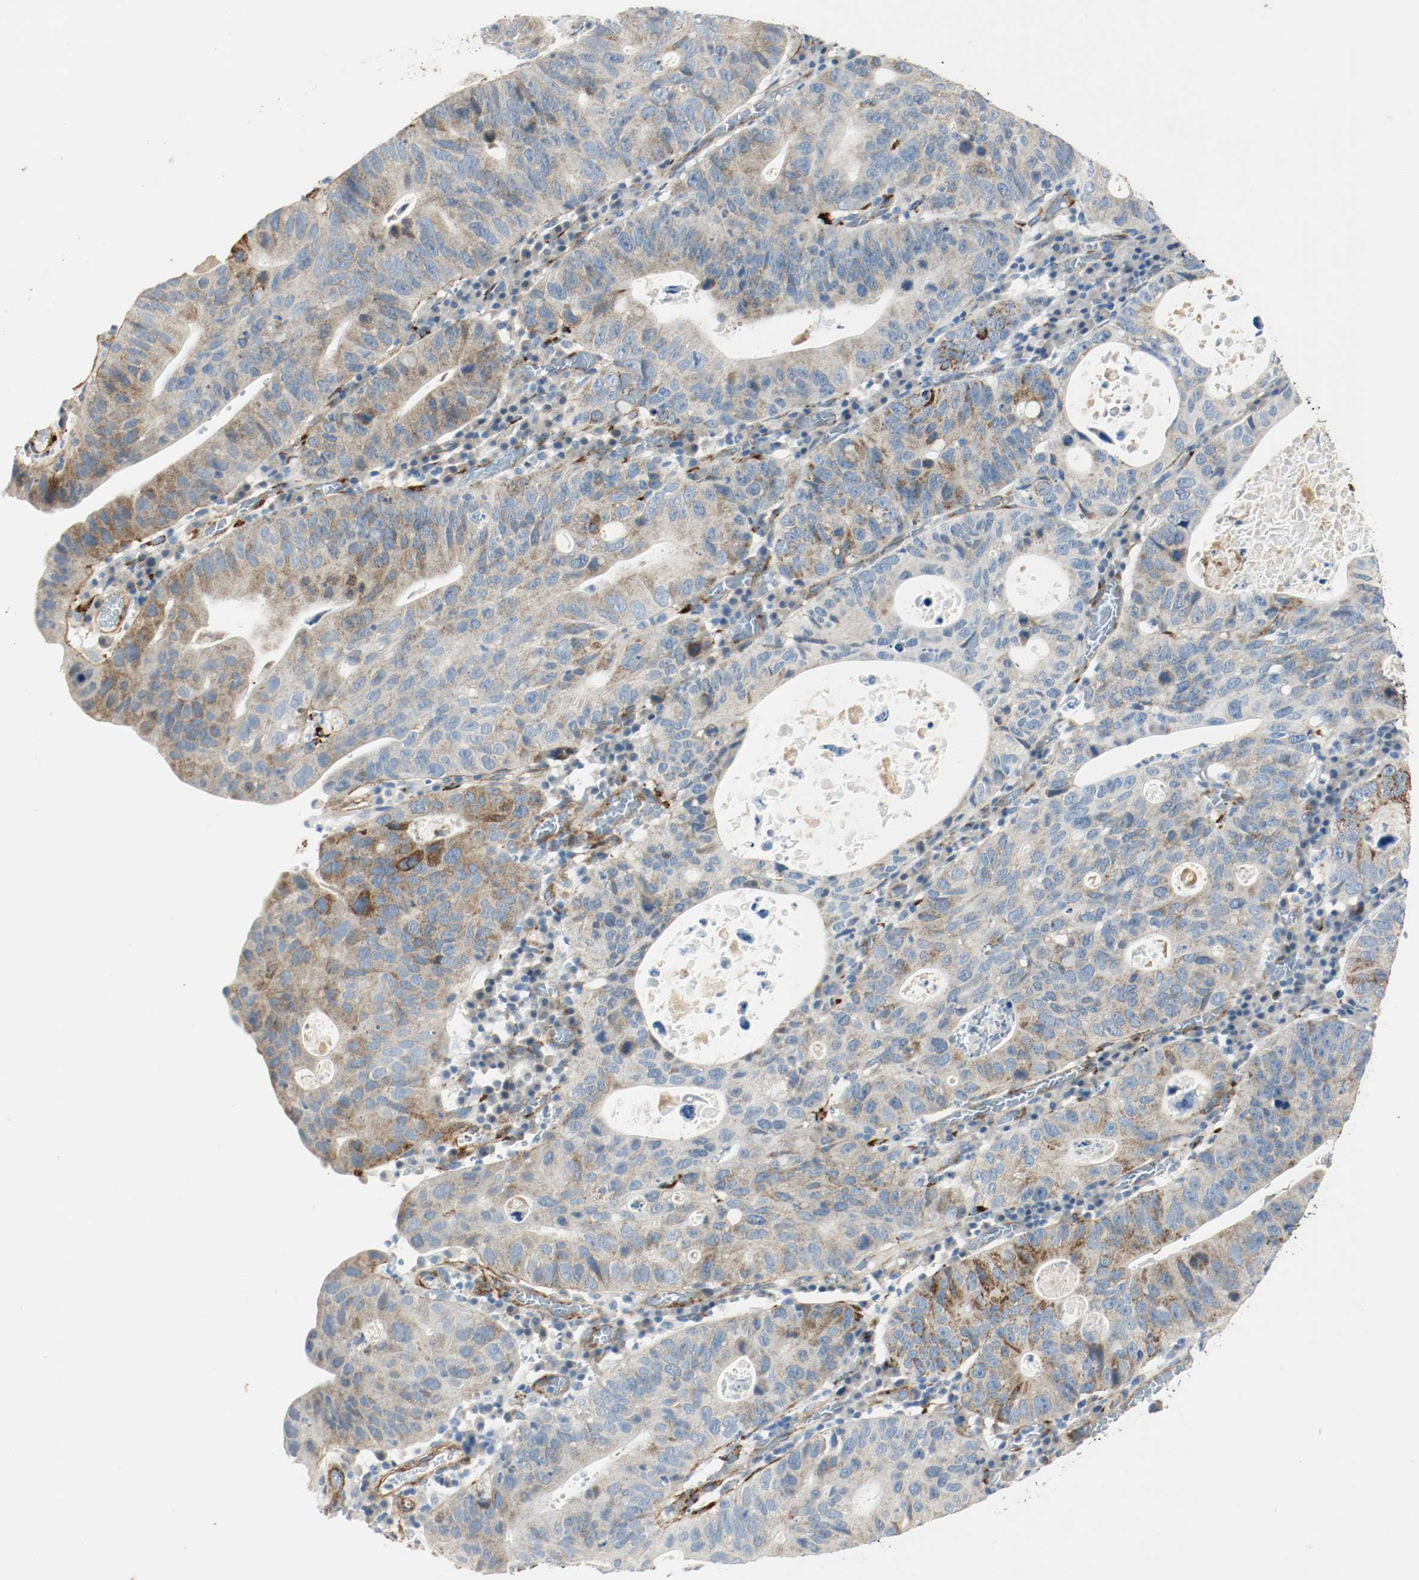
{"staining": {"intensity": "weak", "quantity": ">75%", "location": "cytoplasmic/membranous"}, "tissue": "stomach cancer", "cell_type": "Tumor cells", "image_type": "cancer", "snomed": [{"axis": "morphology", "description": "Adenocarcinoma, NOS"}, {"axis": "topography", "description": "Stomach"}], "caption": "Immunohistochemistry (IHC) image of neoplastic tissue: human stomach adenocarcinoma stained using IHC shows low levels of weak protein expression localized specifically in the cytoplasmic/membranous of tumor cells, appearing as a cytoplasmic/membranous brown color.", "gene": "LAMB1", "patient": {"sex": "male", "age": 59}}